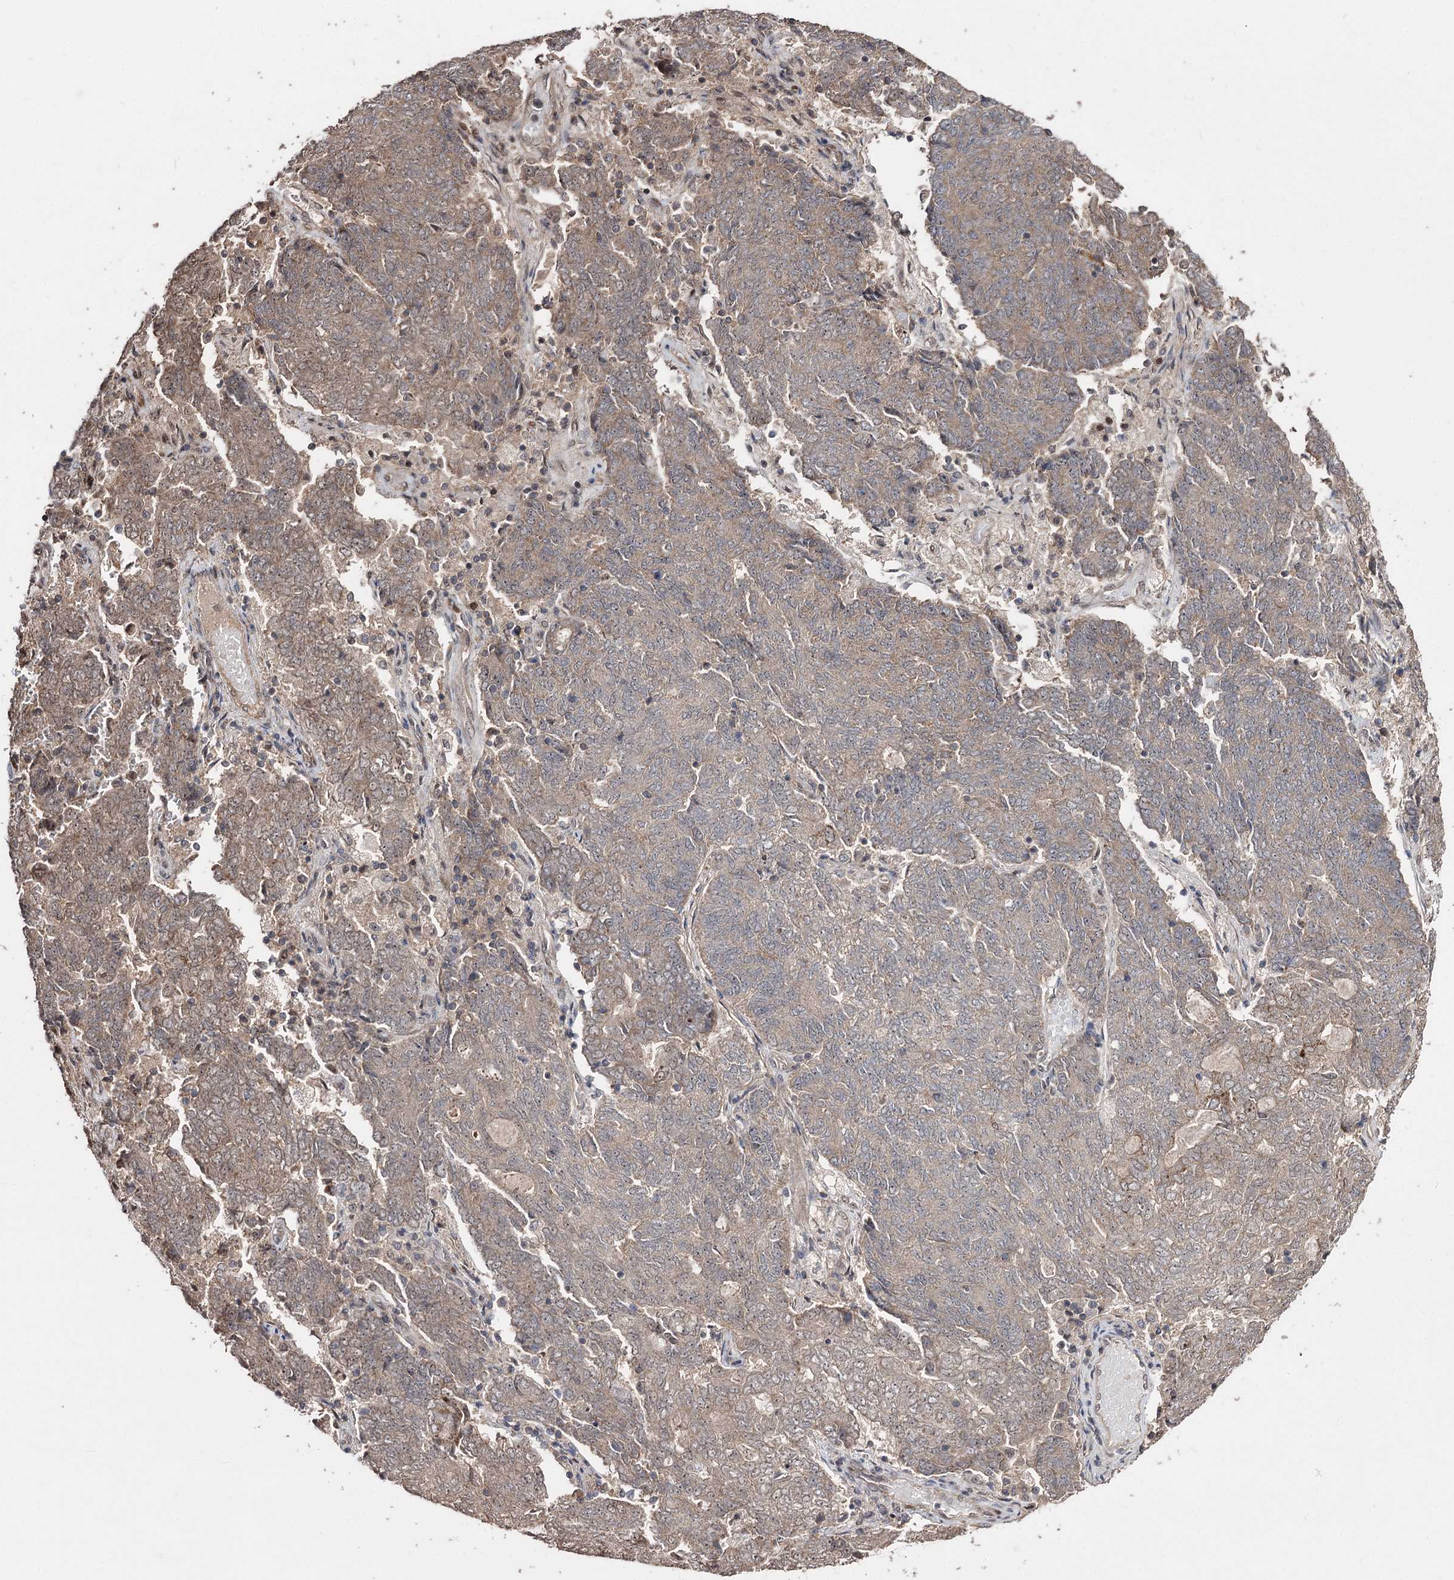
{"staining": {"intensity": "weak", "quantity": ">75%", "location": "cytoplasmic/membranous"}, "tissue": "endometrial cancer", "cell_type": "Tumor cells", "image_type": "cancer", "snomed": [{"axis": "morphology", "description": "Adenocarcinoma, NOS"}, {"axis": "topography", "description": "Endometrium"}], "caption": "High-power microscopy captured an immunohistochemistry (IHC) image of endometrial adenocarcinoma, revealing weak cytoplasmic/membranous expression in approximately >75% of tumor cells.", "gene": "CPNE8", "patient": {"sex": "female", "age": 80}}